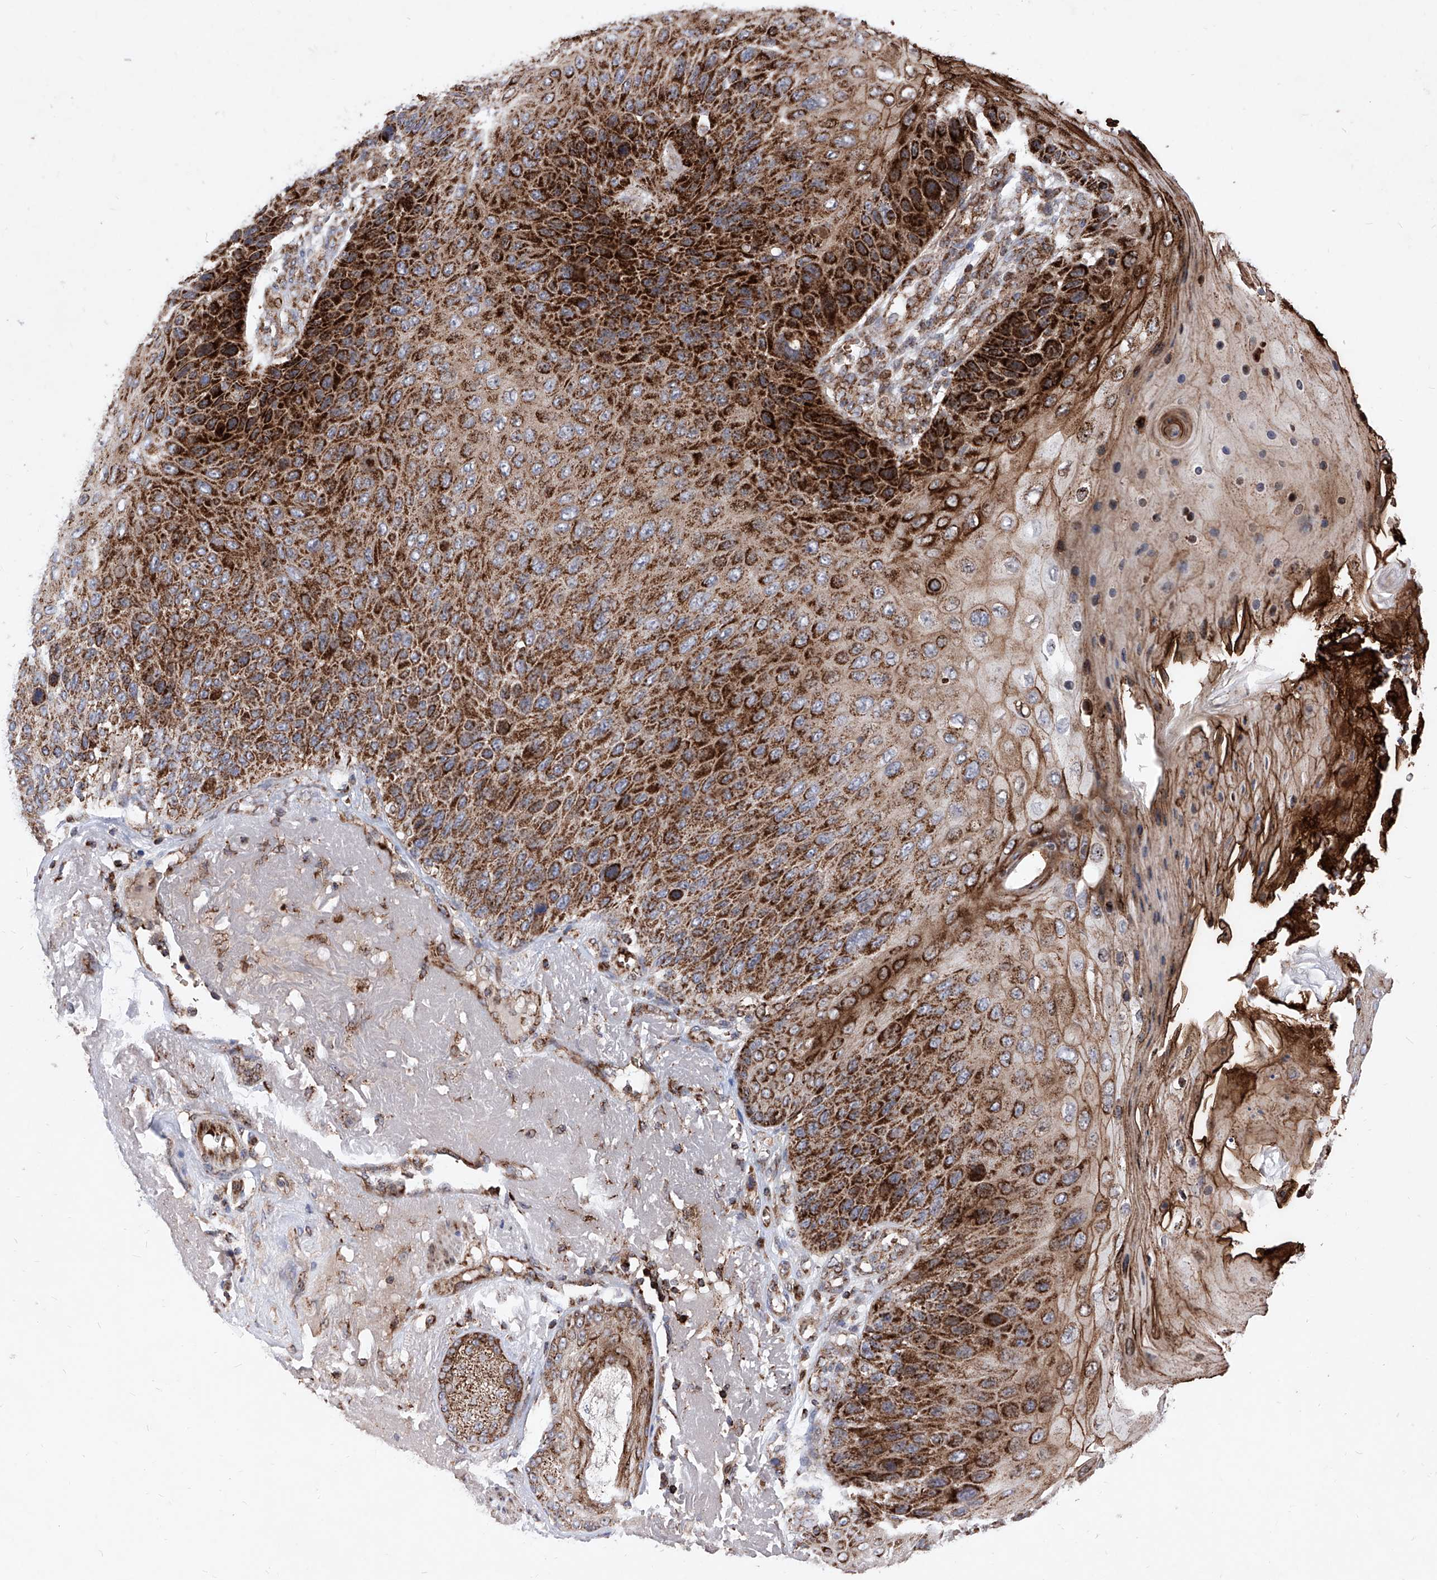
{"staining": {"intensity": "strong", "quantity": ">75%", "location": "cytoplasmic/membranous"}, "tissue": "skin cancer", "cell_type": "Tumor cells", "image_type": "cancer", "snomed": [{"axis": "morphology", "description": "Squamous cell carcinoma, NOS"}, {"axis": "topography", "description": "Skin"}], "caption": "This image shows immunohistochemistry staining of skin cancer, with high strong cytoplasmic/membranous expression in about >75% of tumor cells.", "gene": "SEMA6A", "patient": {"sex": "female", "age": 88}}